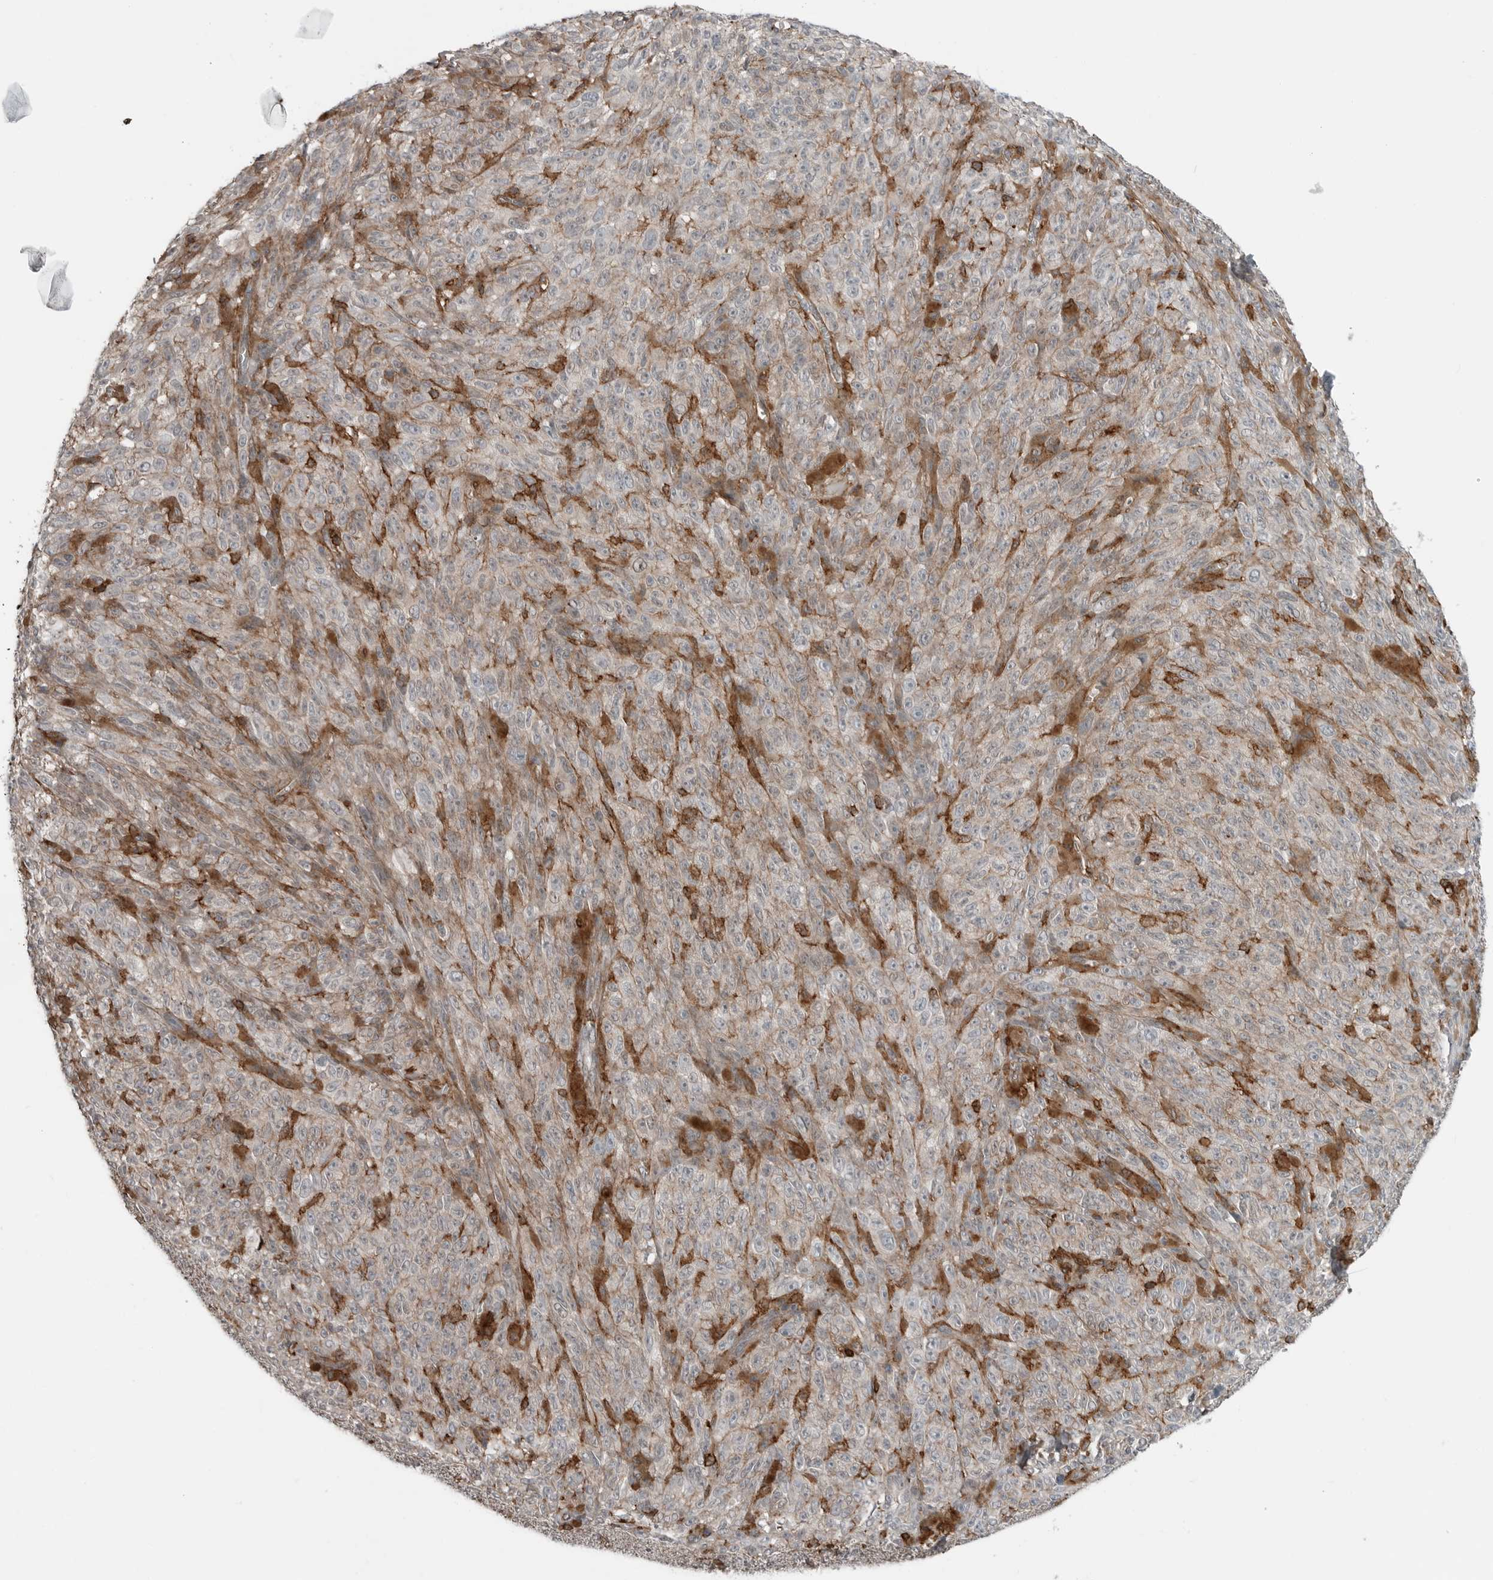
{"staining": {"intensity": "negative", "quantity": "none", "location": "none"}, "tissue": "melanoma", "cell_type": "Tumor cells", "image_type": "cancer", "snomed": [{"axis": "morphology", "description": "Malignant melanoma, NOS"}, {"axis": "topography", "description": "Skin"}], "caption": "IHC image of neoplastic tissue: human melanoma stained with DAB (3,3'-diaminobenzidine) reveals no significant protein positivity in tumor cells.", "gene": "LEFTY2", "patient": {"sex": "female", "age": 82}}